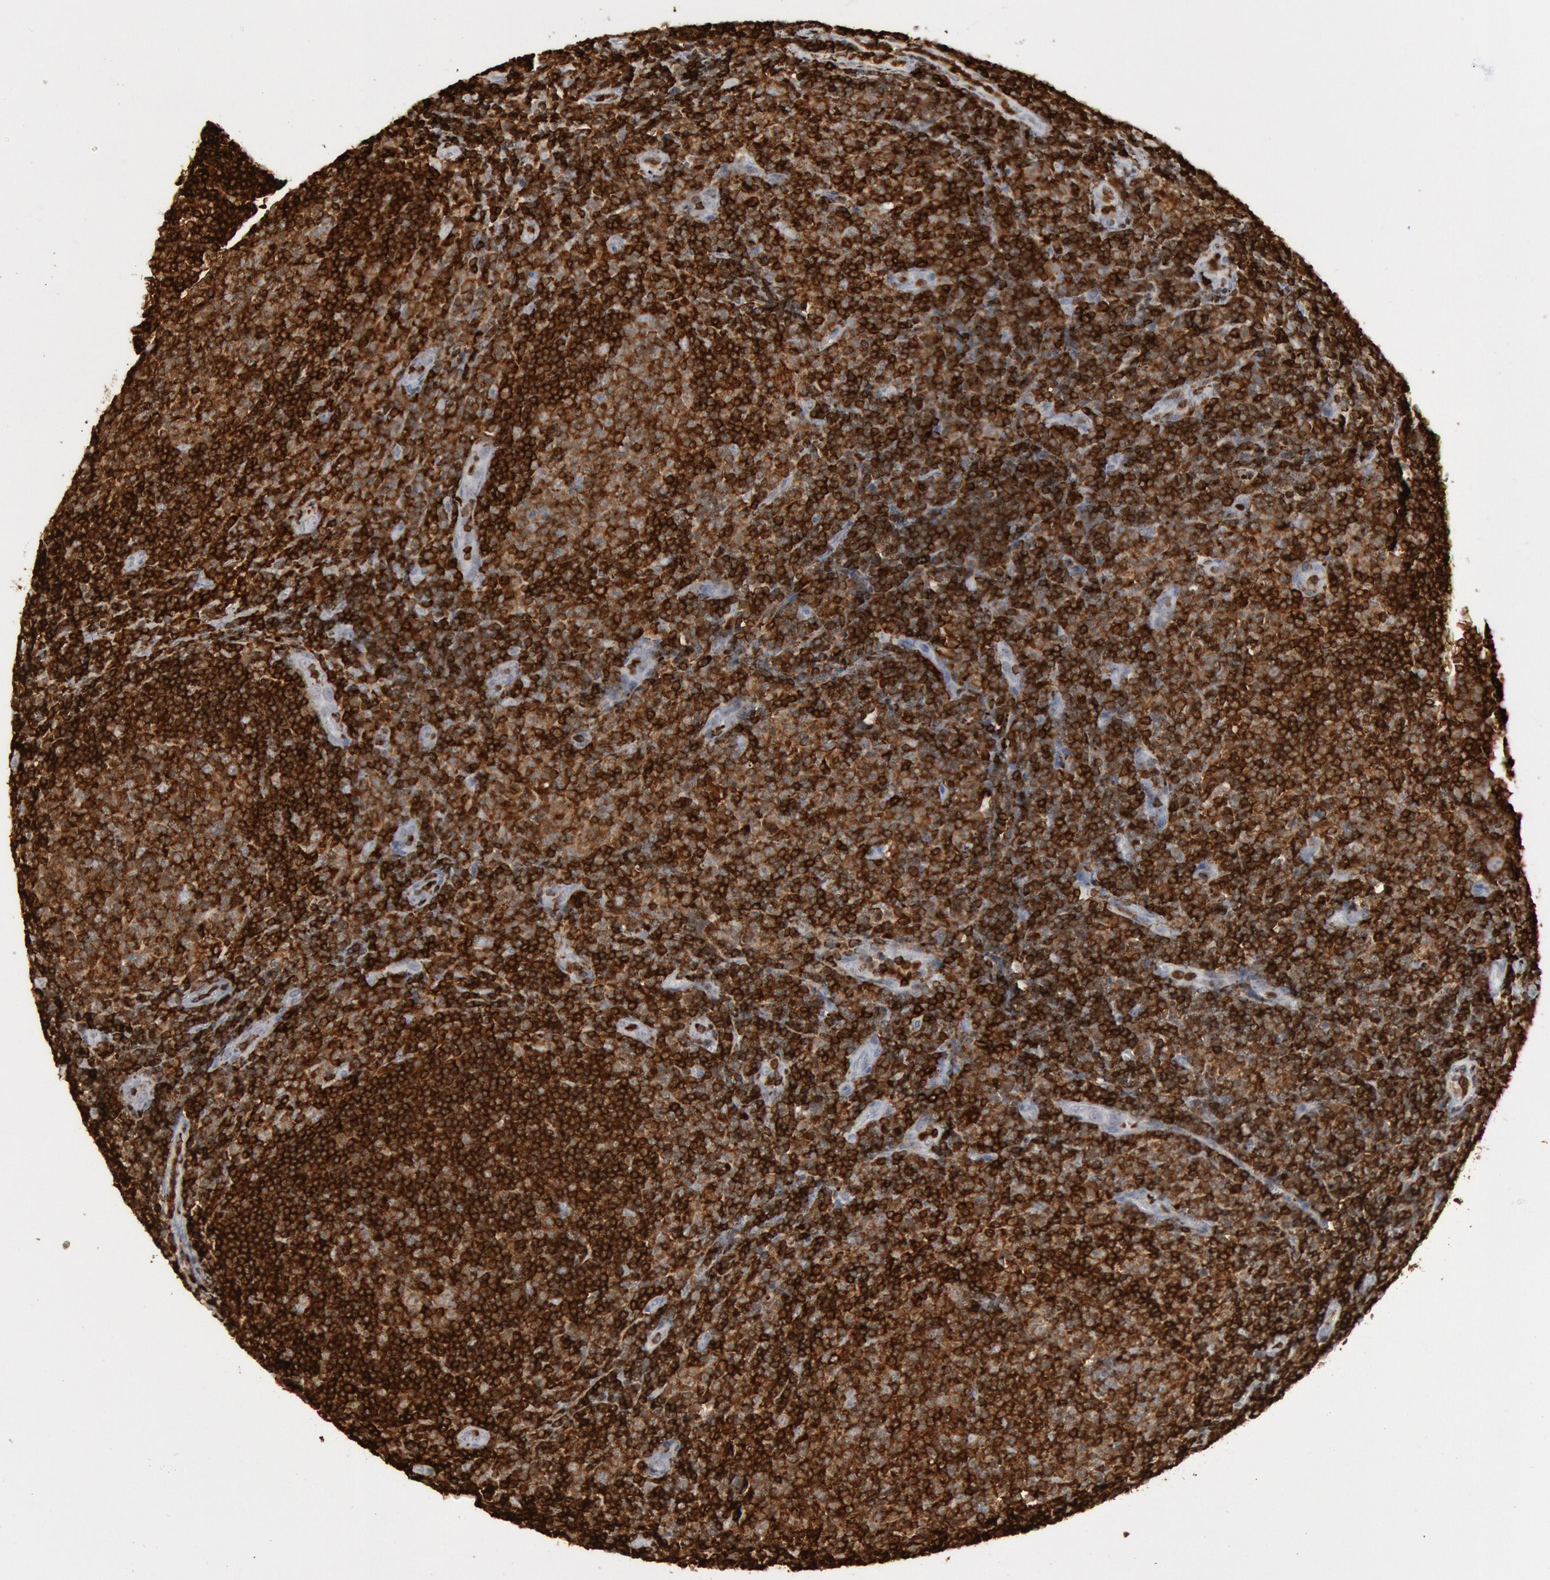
{"staining": {"intensity": "strong", "quantity": ">75%", "location": "cytoplasmic/membranous,nuclear"}, "tissue": "lymphoma", "cell_type": "Tumor cells", "image_type": "cancer", "snomed": [{"axis": "morphology", "description": "Malignant lymphoma, non-Hodgkin's type, Low grade"}, {"axis": "topography", "description": "Lymph node"}], "caption": "Immunohistochemical staining of lymphoma displays high levels of strong cytoplasmic/membranous and nuclear protein staining in about >75% of tumor cells.", "gene": "PTPN6", "patient": {"sex": "male", "age": 49}}